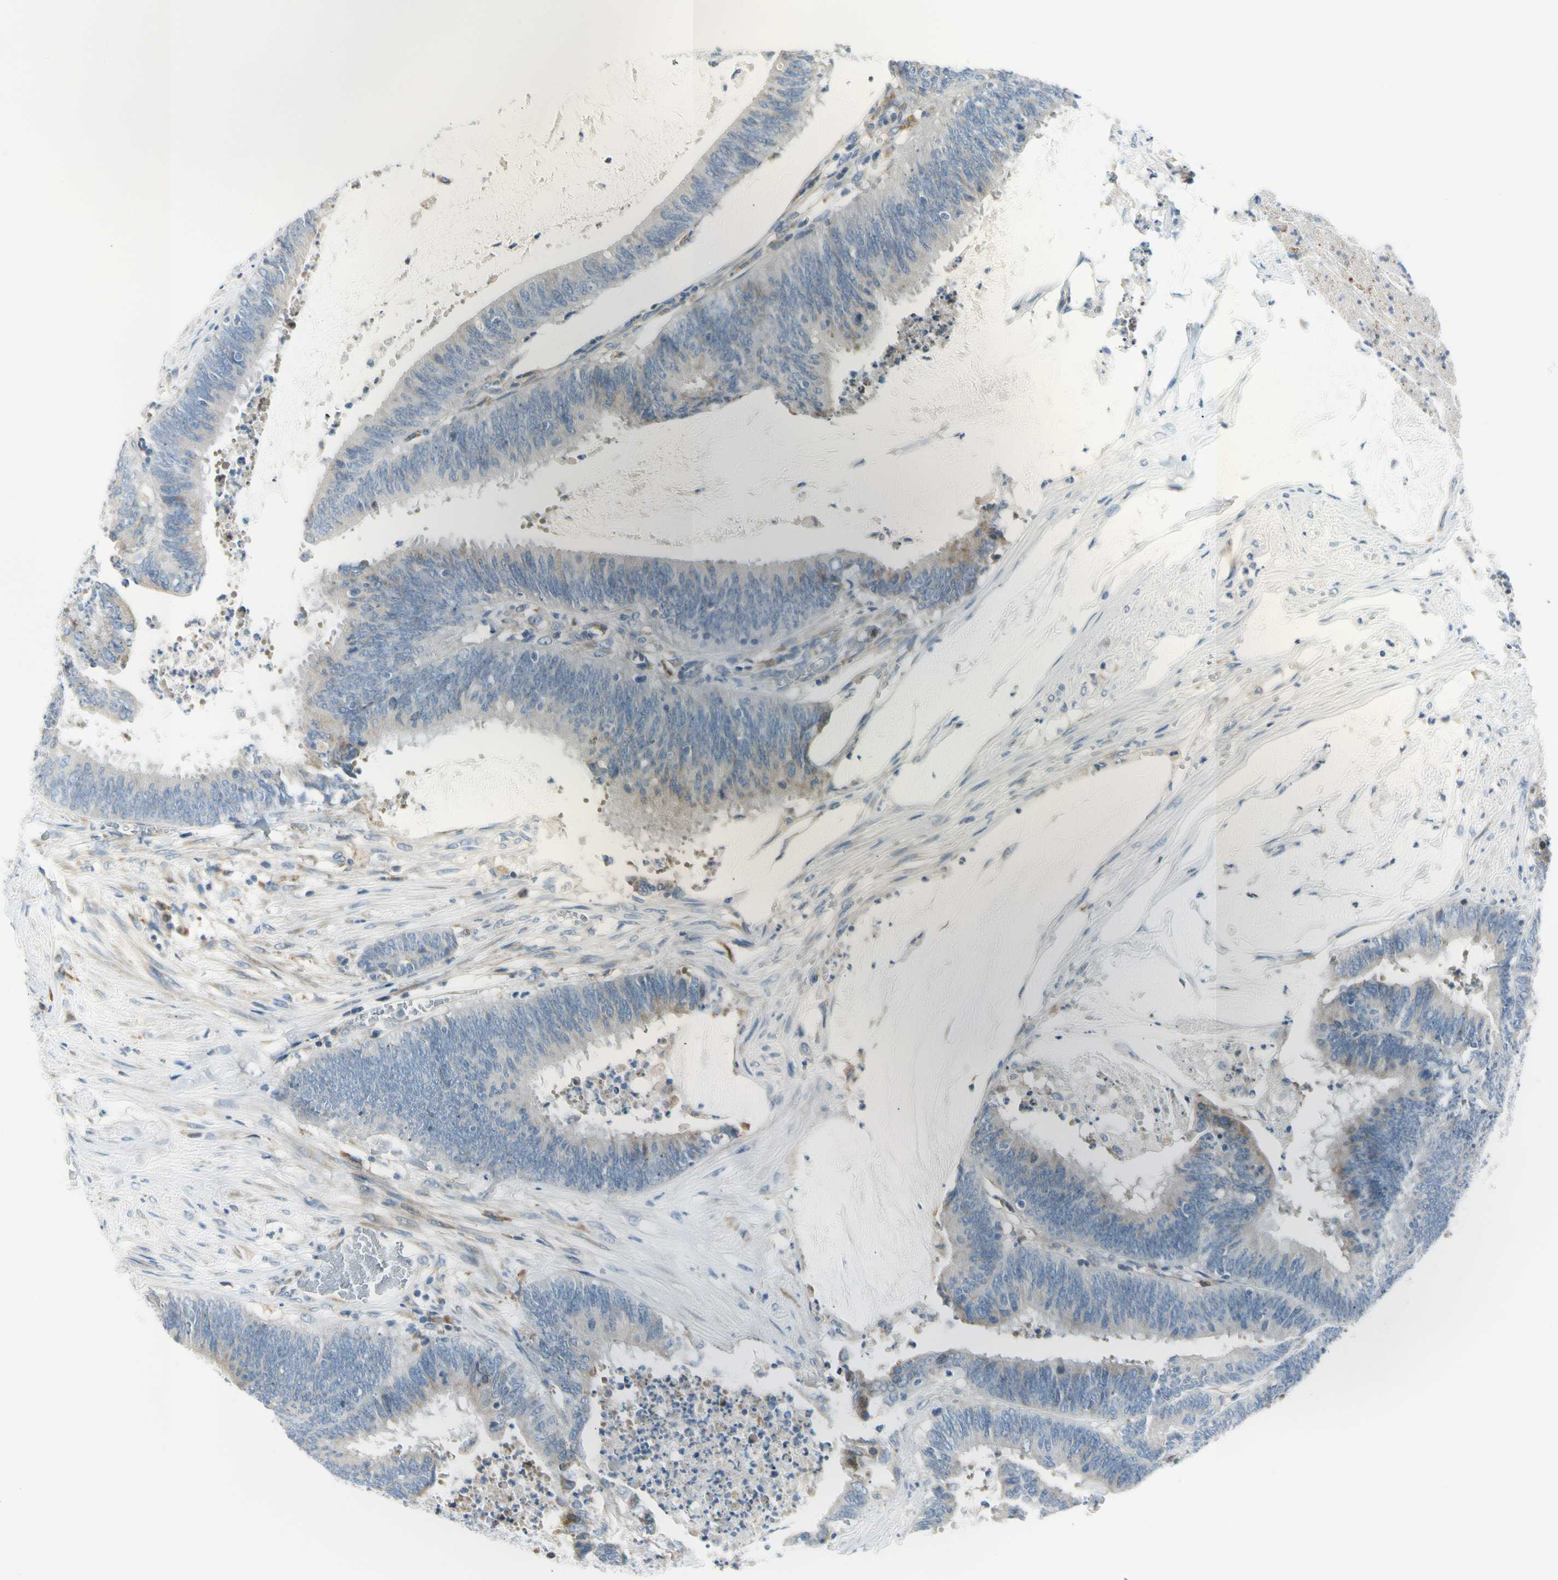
{"staining": {"intensity": "weak", "quantity": "<25%", "location": "cytoplasmic/membranous"}, "tissue": "colorectal cancer", "cell_type": "Tumor cells", "image_type": "cancer", "snomed": [{"axis": "morphology", "description": "Adenocarcinoma, NOS"}, {"axis": "topography", "description": "Rectum"}], "caption": "Tumor cells are negative for protein expression in human adenocarcinoma (colorectal).", "gene": "TNFSF11", "patient": {"sex": "female", "age": 66}}